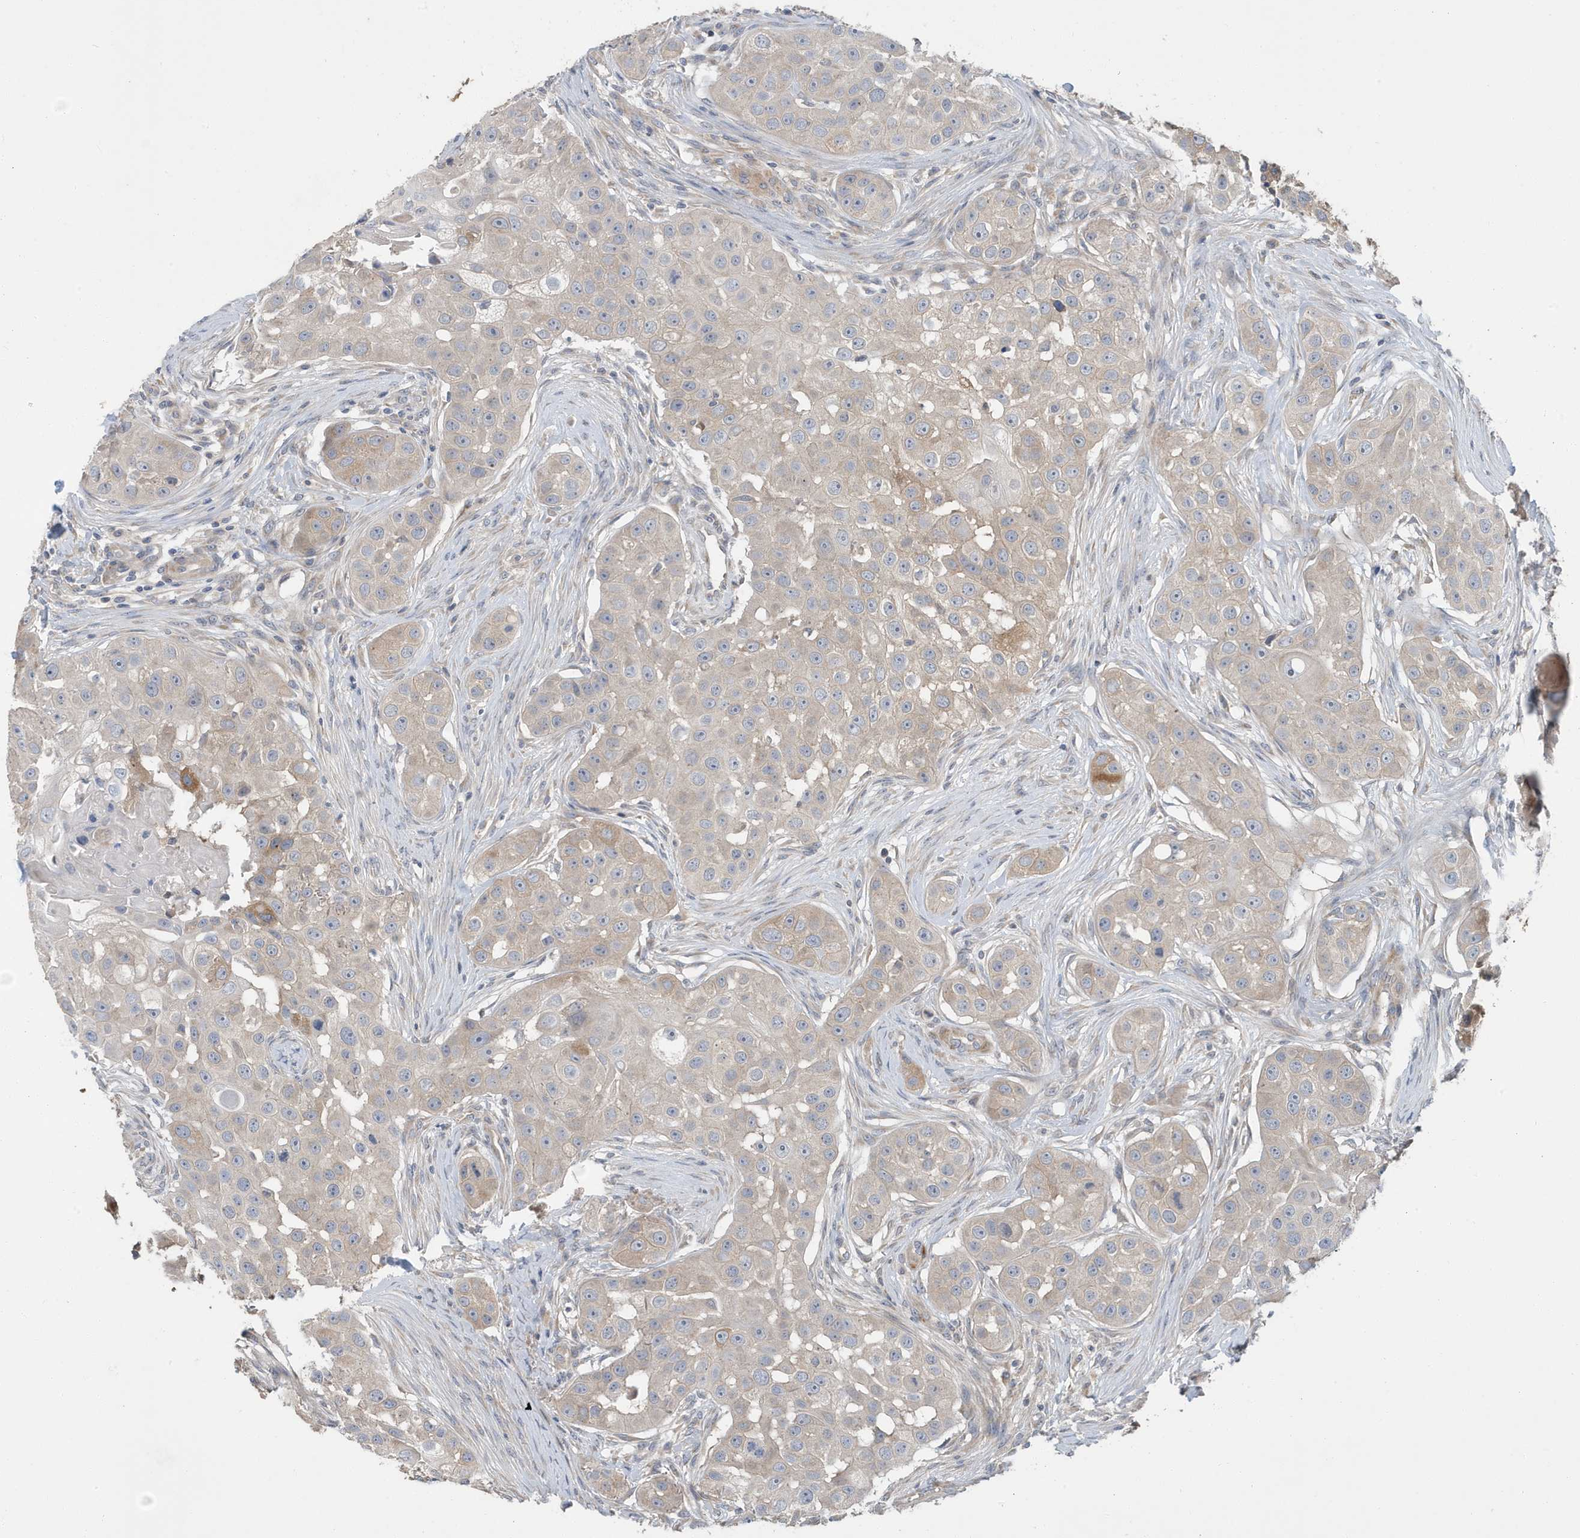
{"staining": {"intensity": "moderate", "quantity": "<25%", "location": "cytoplasmic/membranous"}, "tissue": "head and neck cancer", "cell_type": "Tumor cells", "image_type": "cancer", "snomed": [{"axis": "morphology", "description": "Normal tissue, NOS"}, {"axis": "morphology", "description": "Squamous cell carcinoma, NOS"}, {"axis": "topography", "description": "Skeletal muscle"}, {"axis": "topography", "description": "Head-Neck"}], "caption": "Head and neck cancer (squamous cell carcinoma) stained with a brown dye shows moderate cytoplasmic/membranous positive staining in about <25% of tumor cells.", "gene": "LAPTM4A", "patient": {"sex": "male", "age": 51}}